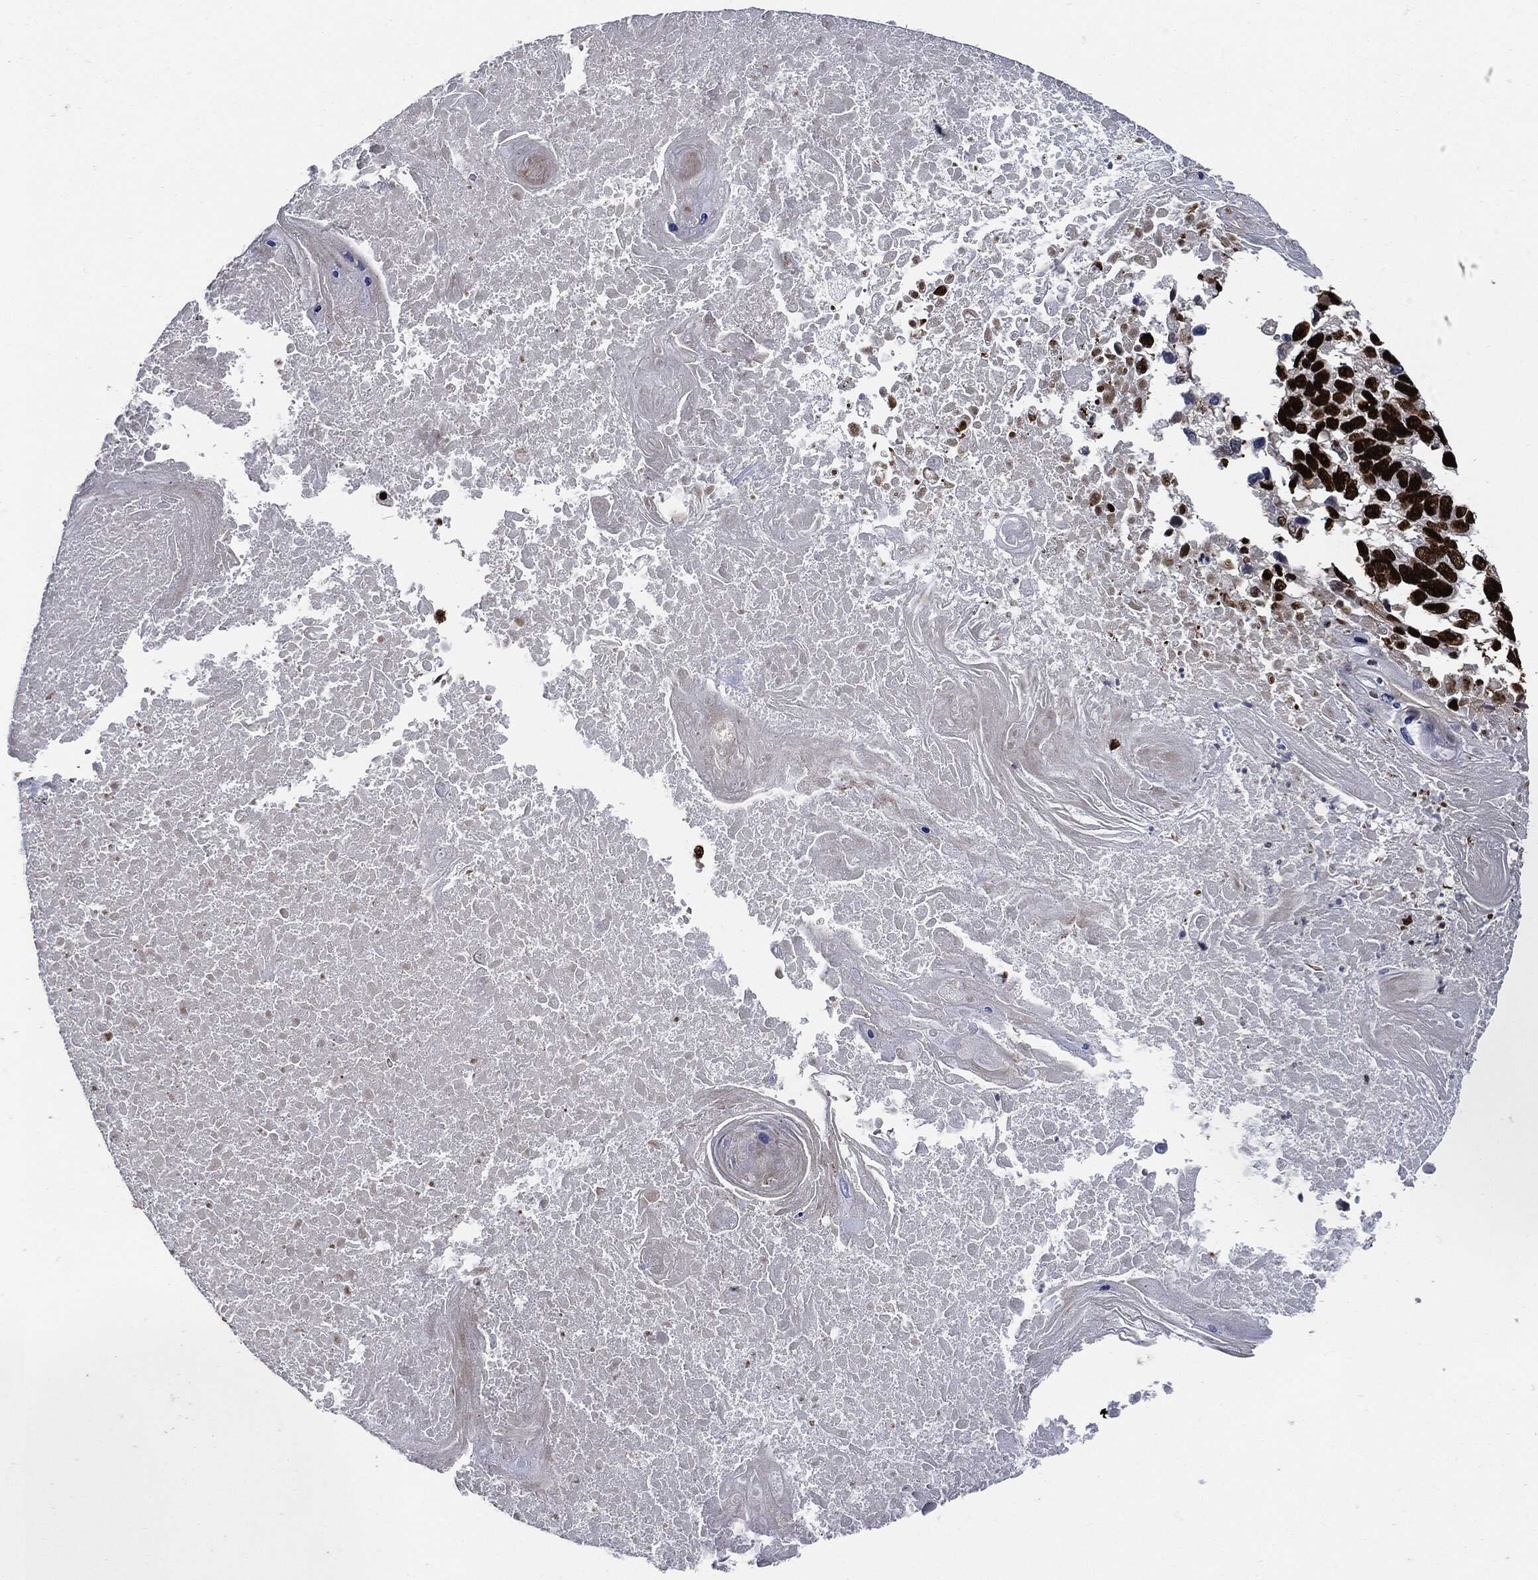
{"staining": {"intensity": "strong", "quantity": ">75%", "location": "nuclear"}, "tissue": "lung cancer", "cell_type": "Tumor cells", "image_type": "cancer", "snomed": [{"axis": "morphology", "description": "Squamous cell carcinoma, NOS"}, {"axis": "topography", "description": "Lung"}], "caption": "Immunohistochemical staining of human squamous cell carcinoma (lung) demonstrates strong nuclear protein staining in approximately >75% of tumor cells.", "gene": "RECQL", "patient": {"sex": "male", "age": 82}}